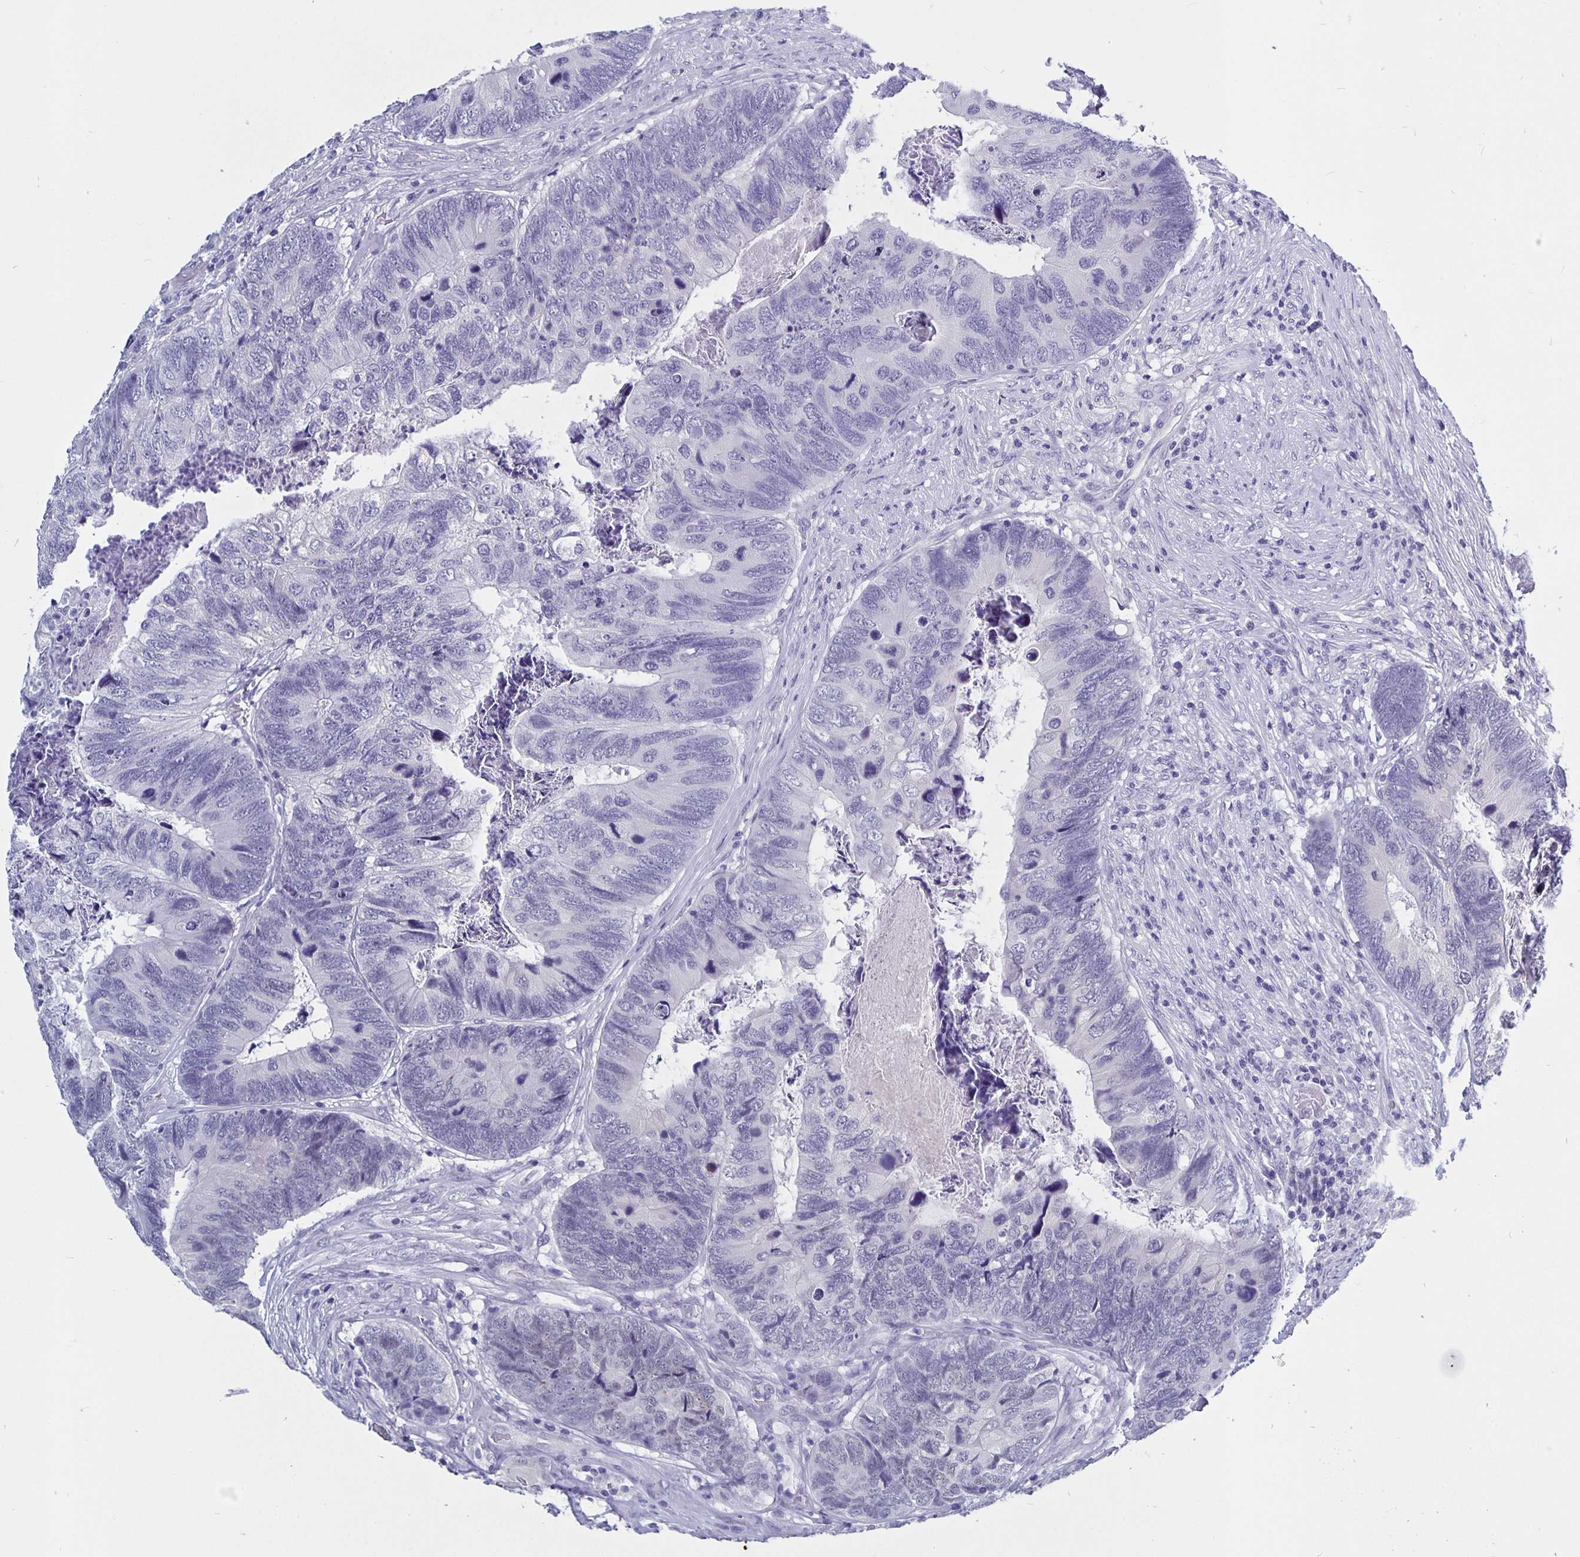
{"staining": {"intensity": "negative", "quantity": "none", "location": "none"}, "tissue": "colorectal cancer", "cell_type": "Tumor cells", "image_type": "cancer", "snomed": [{"axis": "morphology", "description": "Adenocarcinoma, NOS"}, {"axis": "topography", "description": "Colon"}], "caption": "Immunohistochemistry image of colorectal adenocarcinoma stained for a protein (brown), which reveals no positivity in tumor cells.", "gene": "ODF3B", "patient": {"sex": "female", "age": 67}}